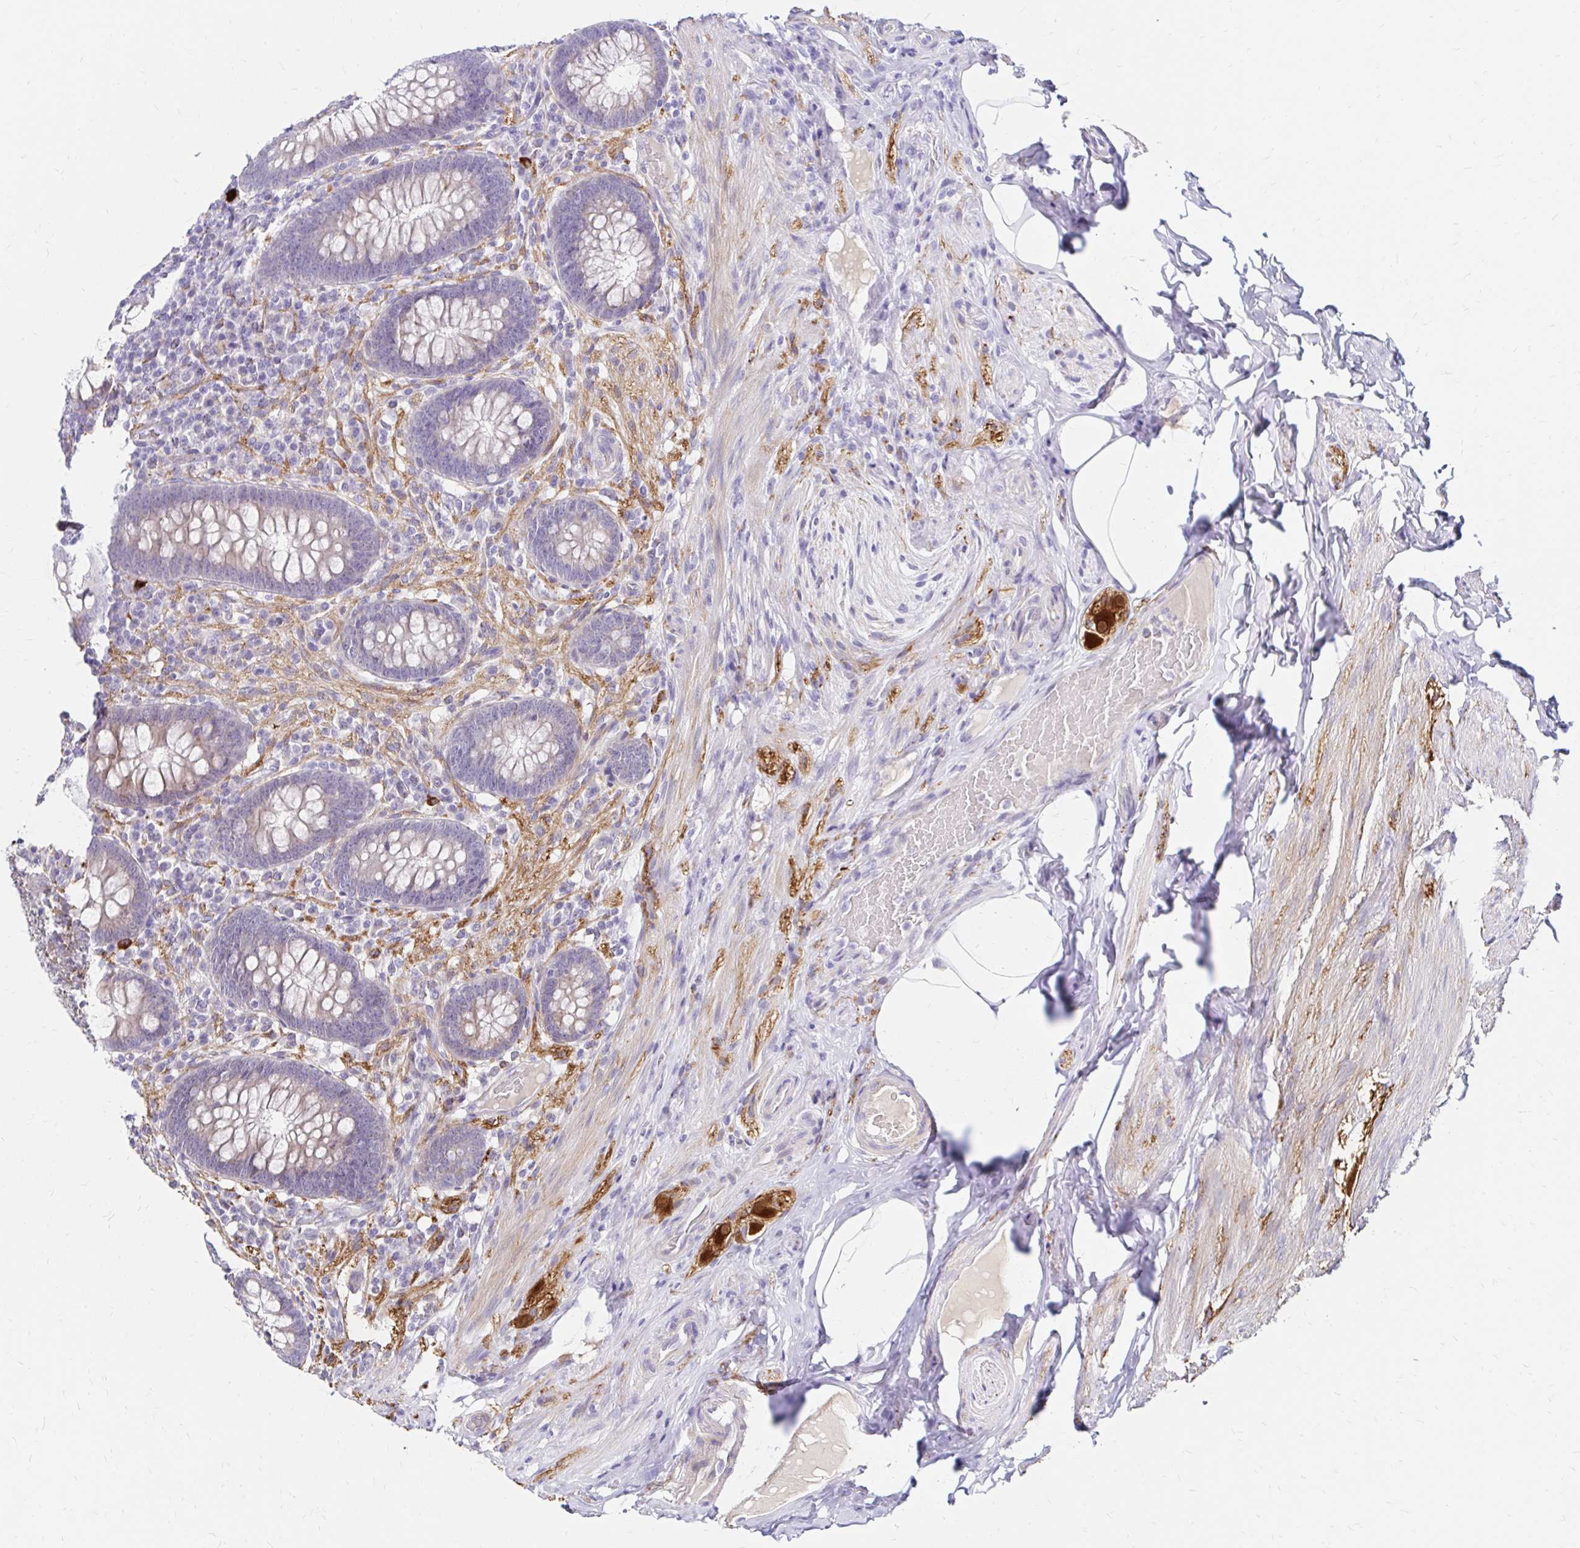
{"staining": {"intensity": "negative", "quantity": "none", "location": "none"}, "tissue": "appendix", "cell_type": "Glandular cells", "image_type": "normal", "snomed": [{"axis": "morphology", "description": "Normal tissue, NOS"}, {"axis": "topography", "description": "Appendix"}], "caption": "A high-resolution micrograph shows immunohistochemistry staining of benign appendix, which demonstrates no significant expression in glandular cells. Nuclei are stained in blue.", "gene": "GUCY1A1", "patient": {"sex": "male", "age": 71}}